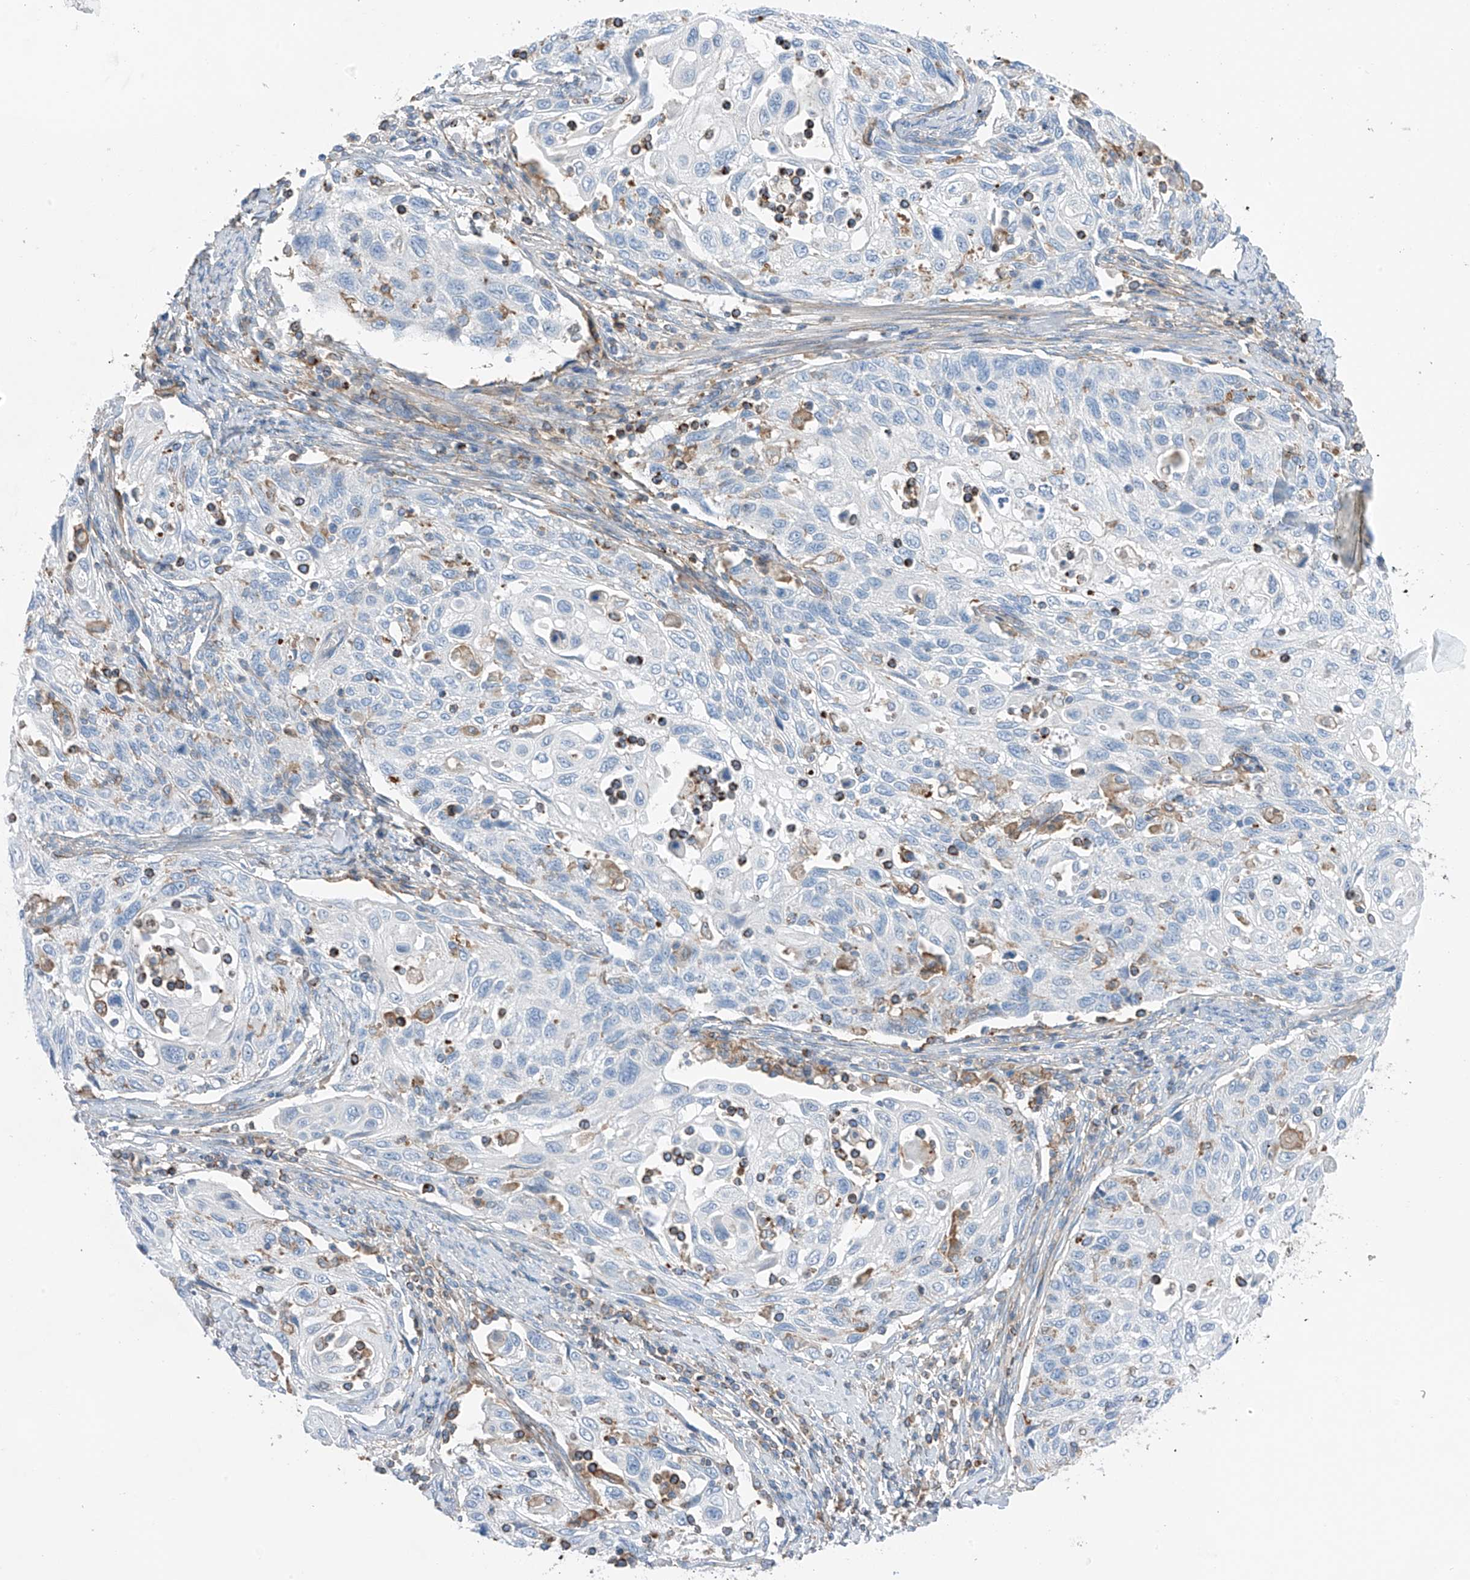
{"staining": {"intensity": "negative", "quantity": "none", "location": "none"}, "tissue": "cervical cancer", "cell_type": "Tumor cells", "image_type": "cancer", "snomed": [{"axis": "morphology", "description": "Squamous cell carcinoma, NOS"}, {"axis": "topography", "description": "Cervix"}], "caption": "The immunohistochemistry histopathology image has no significant positivity in tumor cells of cervical cancer tissue. (DAB IHC with hematoxylin counter stain).", "gene": "NALCN", "patient": {"sex": "female", "age": 70}}